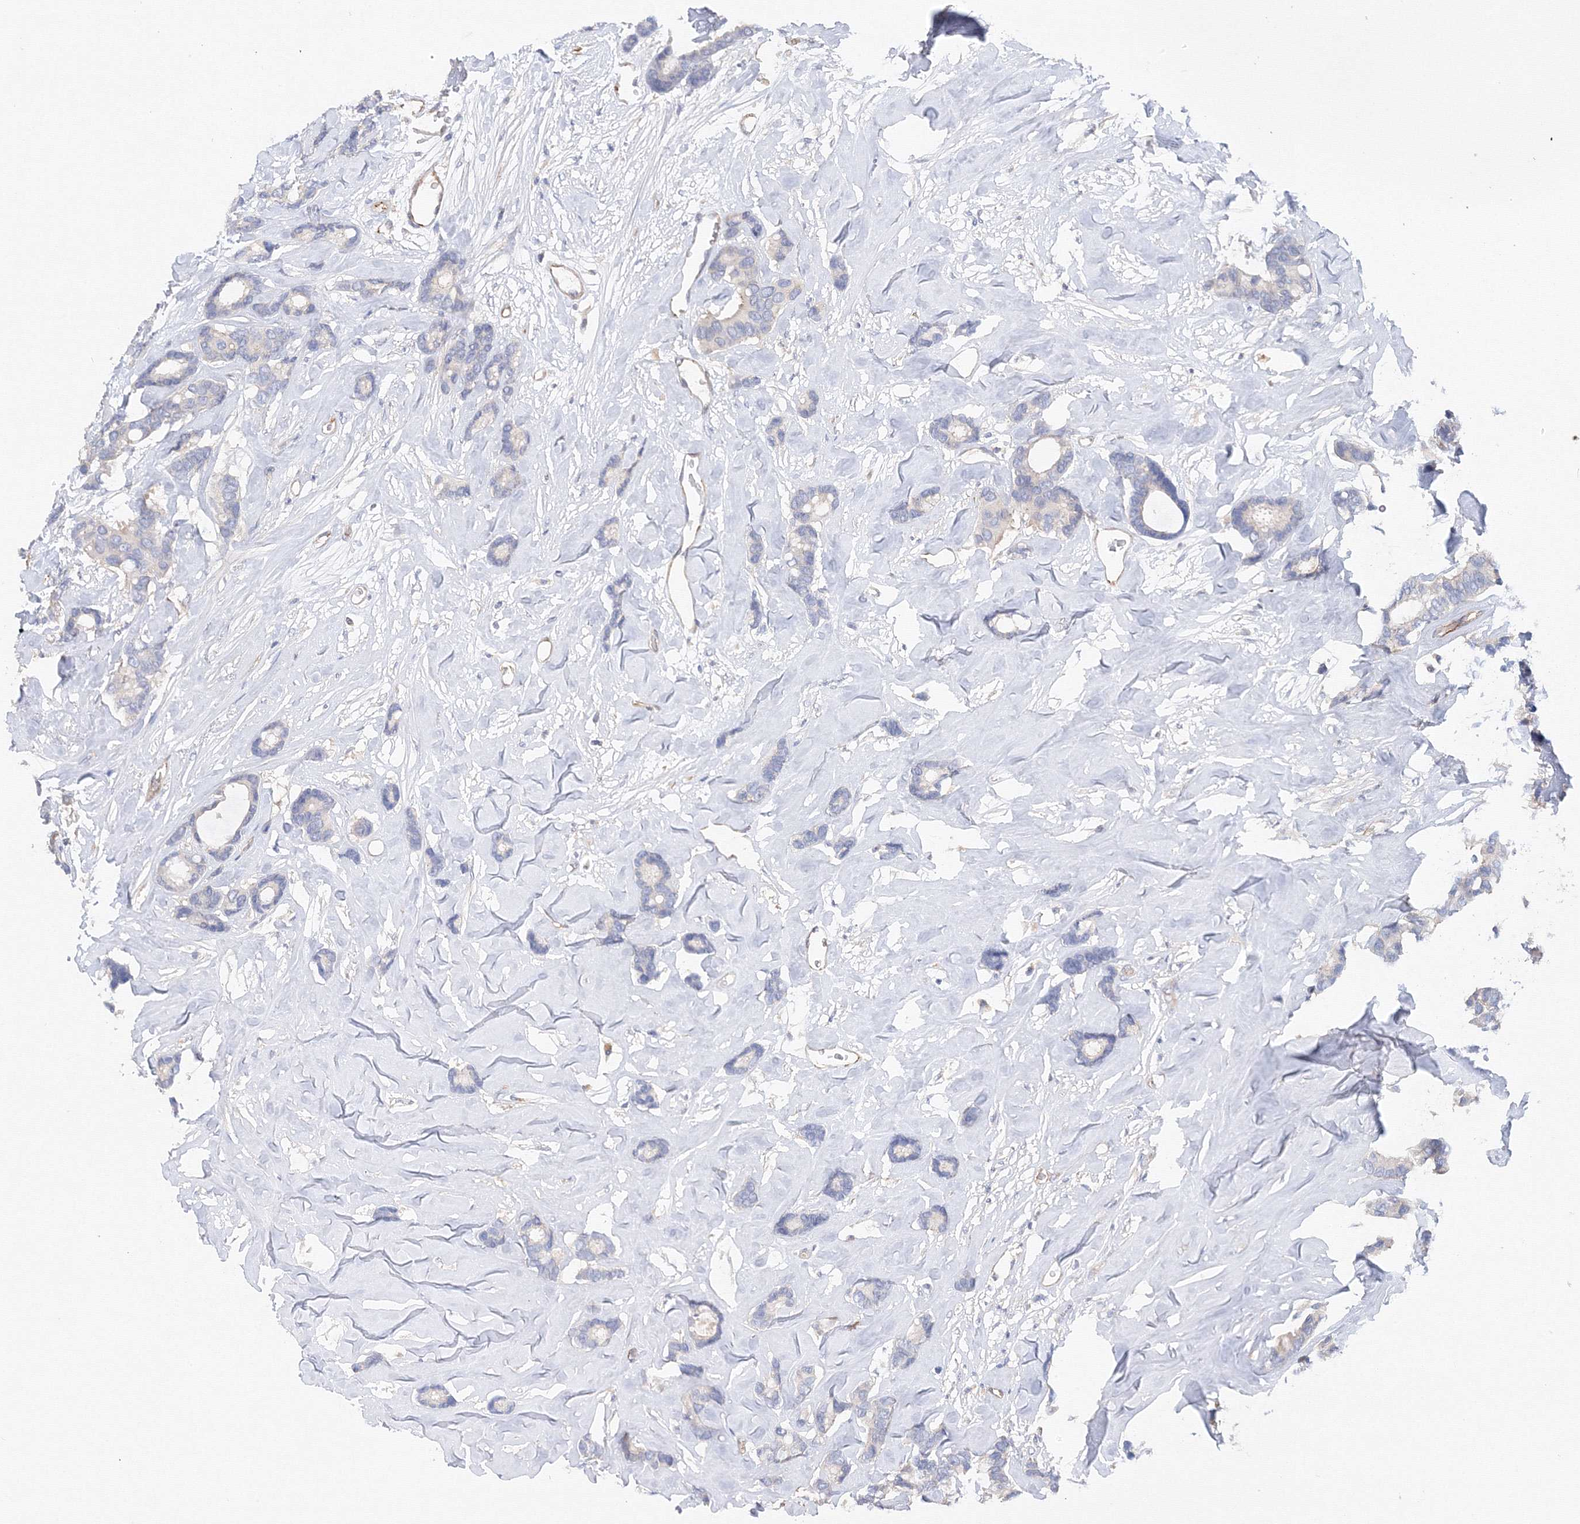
{"staining": {"intensity": "negative", "quantity": "none", "location": "none"}, "tissue": "breast cancer", "cell_type": "Tumor cells", "image_type": "cancer", "snomed": [{"axis": "morphology", "description": "Duct carcinoma"}, {"axis": "topography", "description": "Breast"}], "caption": "Tumor cells are negative for protein expression in human breast cancer (intraductal carcinoma). (DAB IHC visualized using brightfield microscopy, high magnification).", "gene": "DIS3L2", "patient": {"sex": "female", "age": 87}}